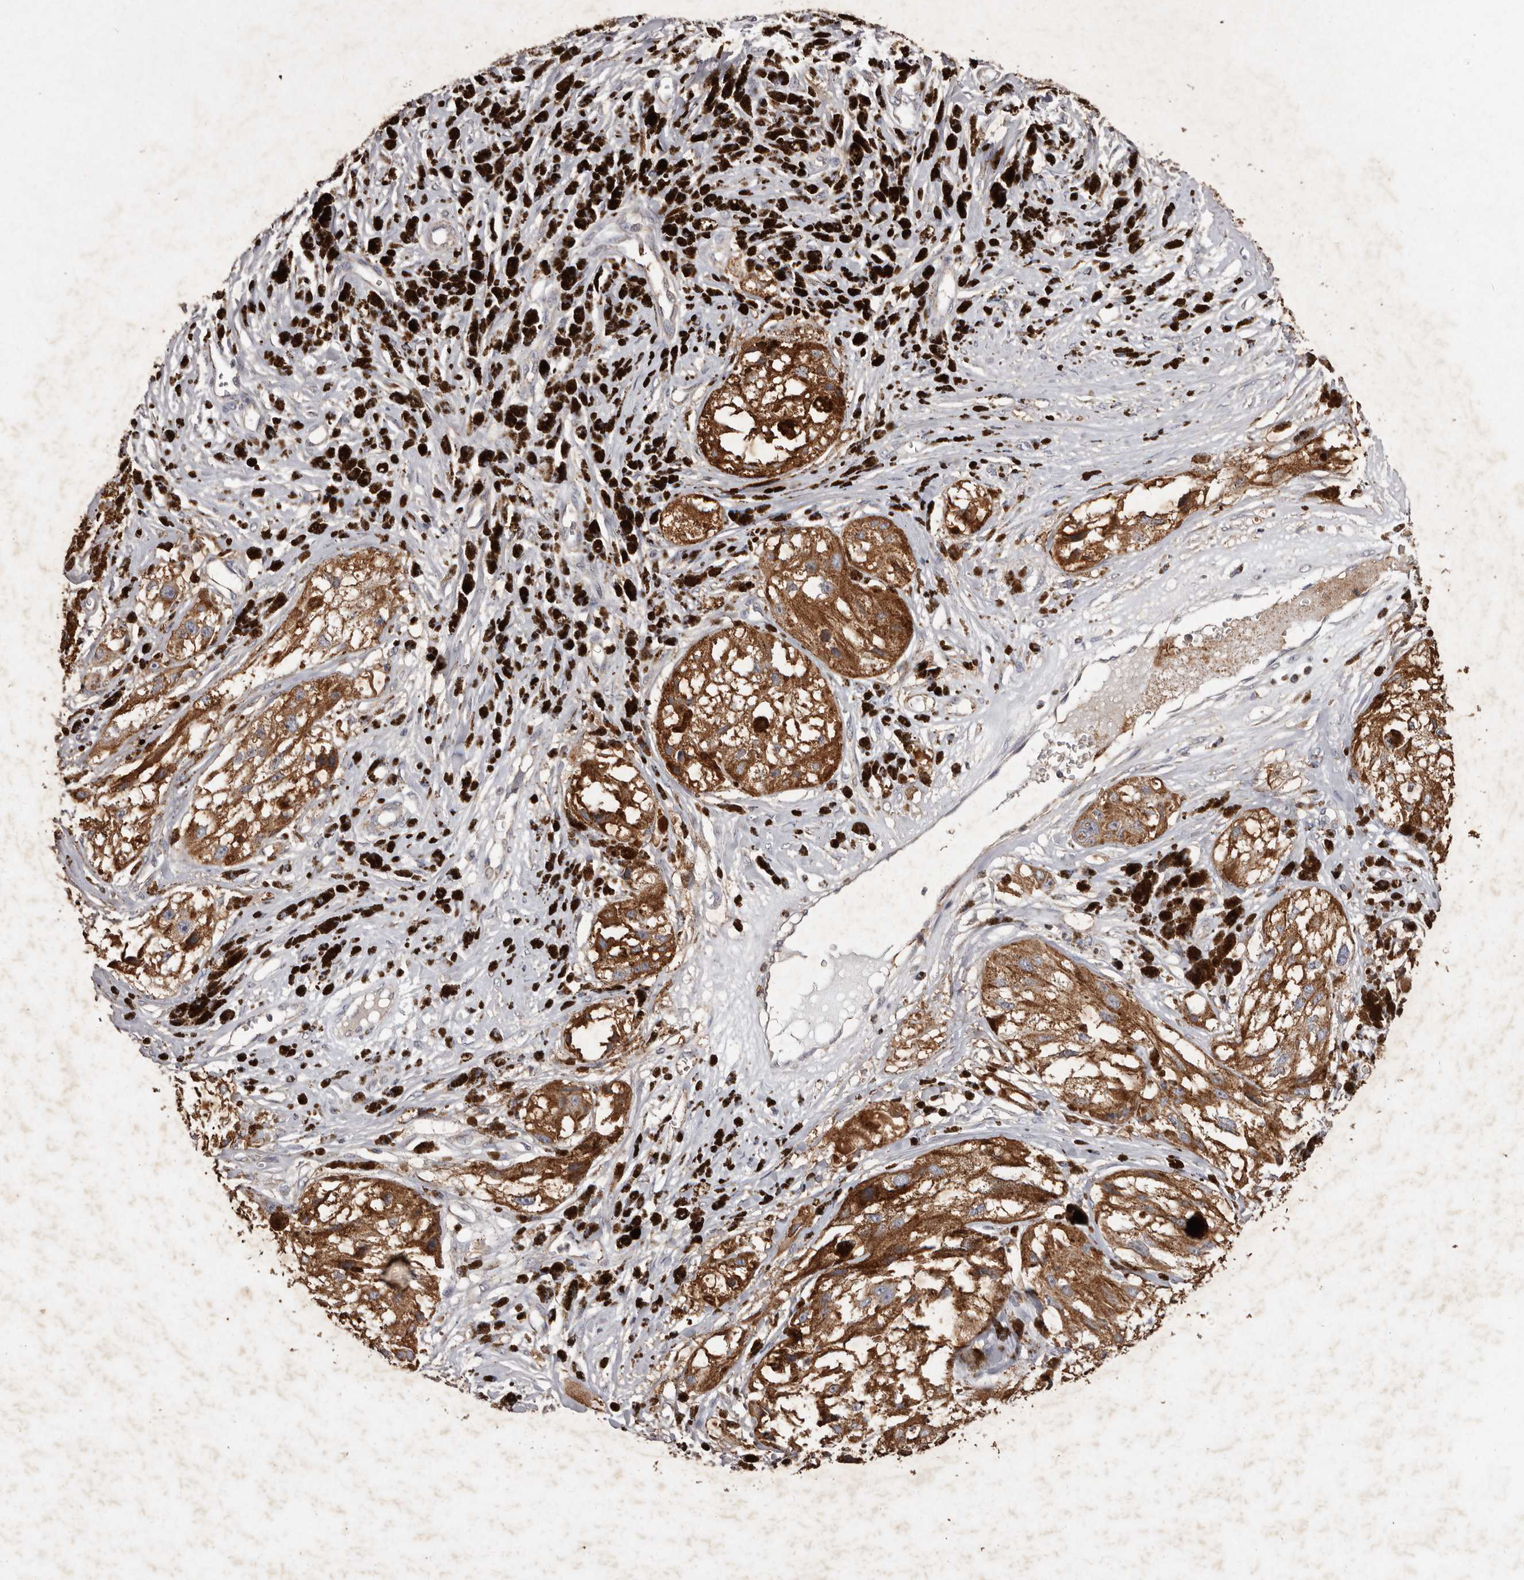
{"staining": {"intensity": "moderate", "quantity": ">75%", "location": "cytoplasmic/membranous"}, "tissue": "melanoma", "cell_type": "Tumor cells", "image_type": "cancer", "snomed": [{"axis": "morphology", "description": "Malignant melanoma, NOS"}, {"axis": "topography", "description": "Skin"}], "caption": "IHC histopathology image of melanoma stained for a protein (brown), which displays medium levels of moderate cytoplasmic/membranous positivity in about >75% of tumor cells.", "gene": "CXCL14", "patient": {"sex": "male", "age": 88}}